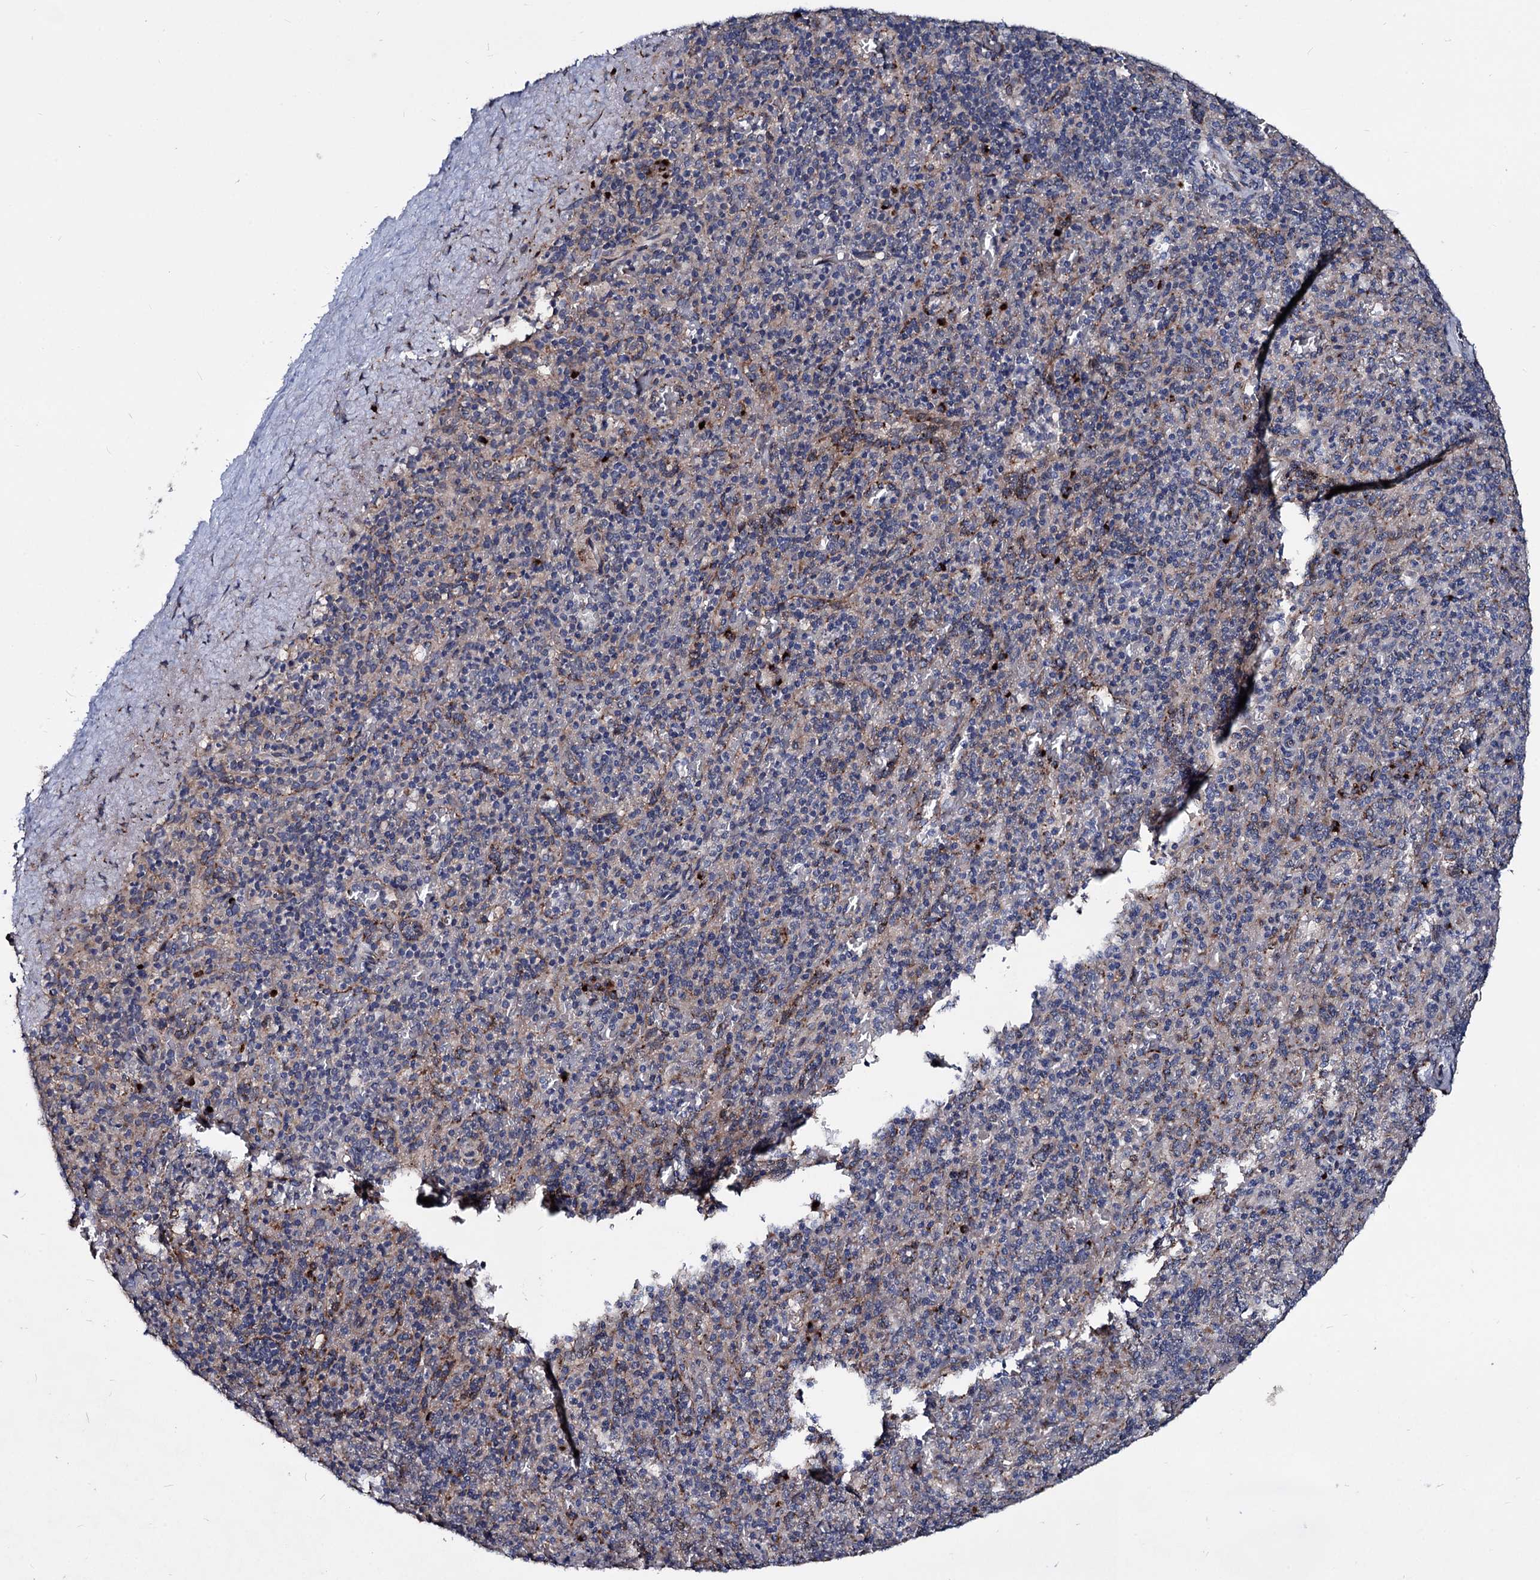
{"staining": {"intensity": "negative", "quantity": "none", "location": "none"}, "tissue": "spleen", "cell_type": "Cells in red pulp", "image_type": "normal", "snomed": [{"axis": "morphology", "description": "Normal tissue, NOS"}, {"axis": "topography", "description": "Spleen"}], "caption": "Human spleen stained for a protein using IHC displays no positivity in cells in red pulp.", "gene": "SMAGP", "patient": {"sex": "male", "age": 82}}